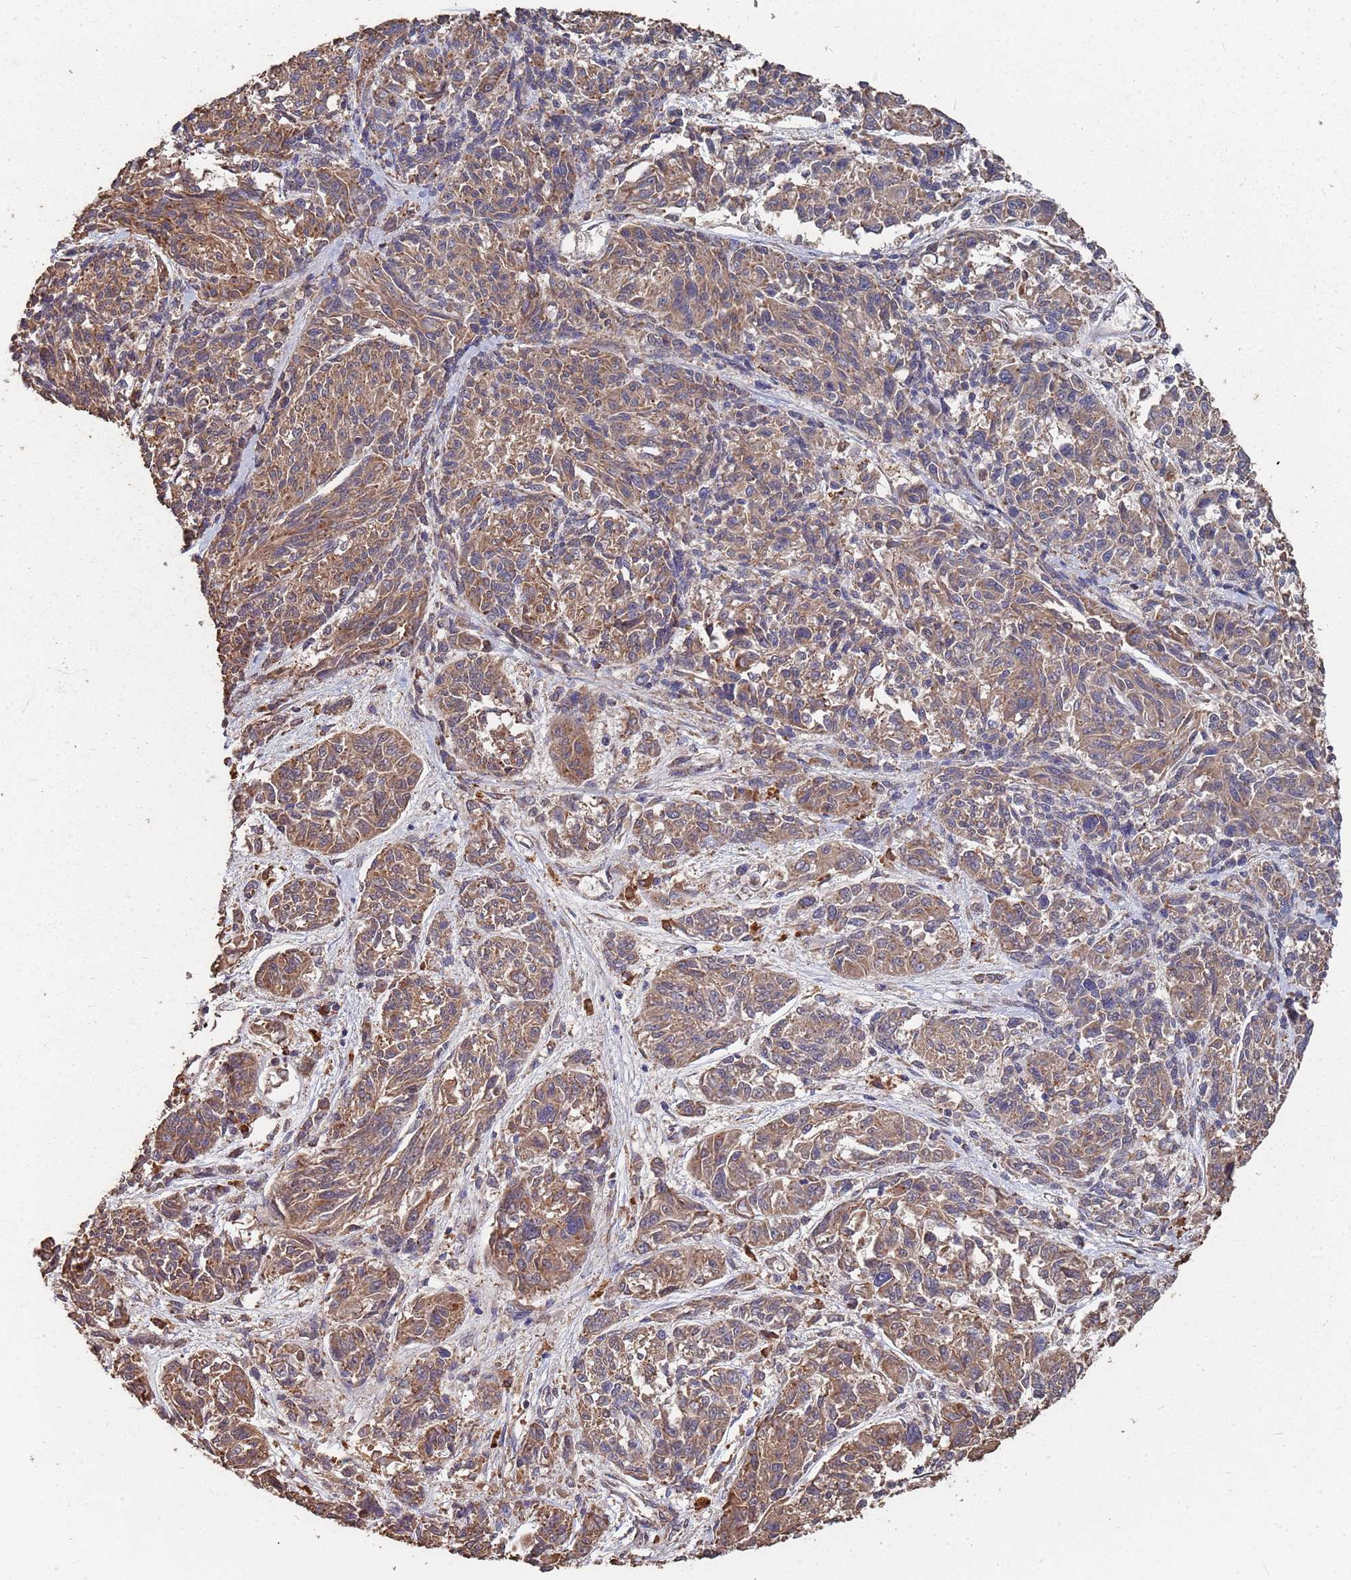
{"staining": {"intensity": "moderate", "quantity": ">75%", "location": "cytoplasmic/membranous"}, "tissue": "melanoma", "cell_type": "Tumor cells", "image_type": "cancer", "snomed": [{"axis": "morphology", "description": "Malignant melanoma, NOS"}, {"axis": "topography", "description": "Skin"}], "caption": "Malignant melanoma tissue demonstrates moderate cytoplasmic/membranous positivity in approximately >75% of tumor cells, visualized by immunohistochemistry. (IHC, brightfield microscopy, high magnification).", "gene": "ATG5", "patient": {"sex": "male", "age": 53}}